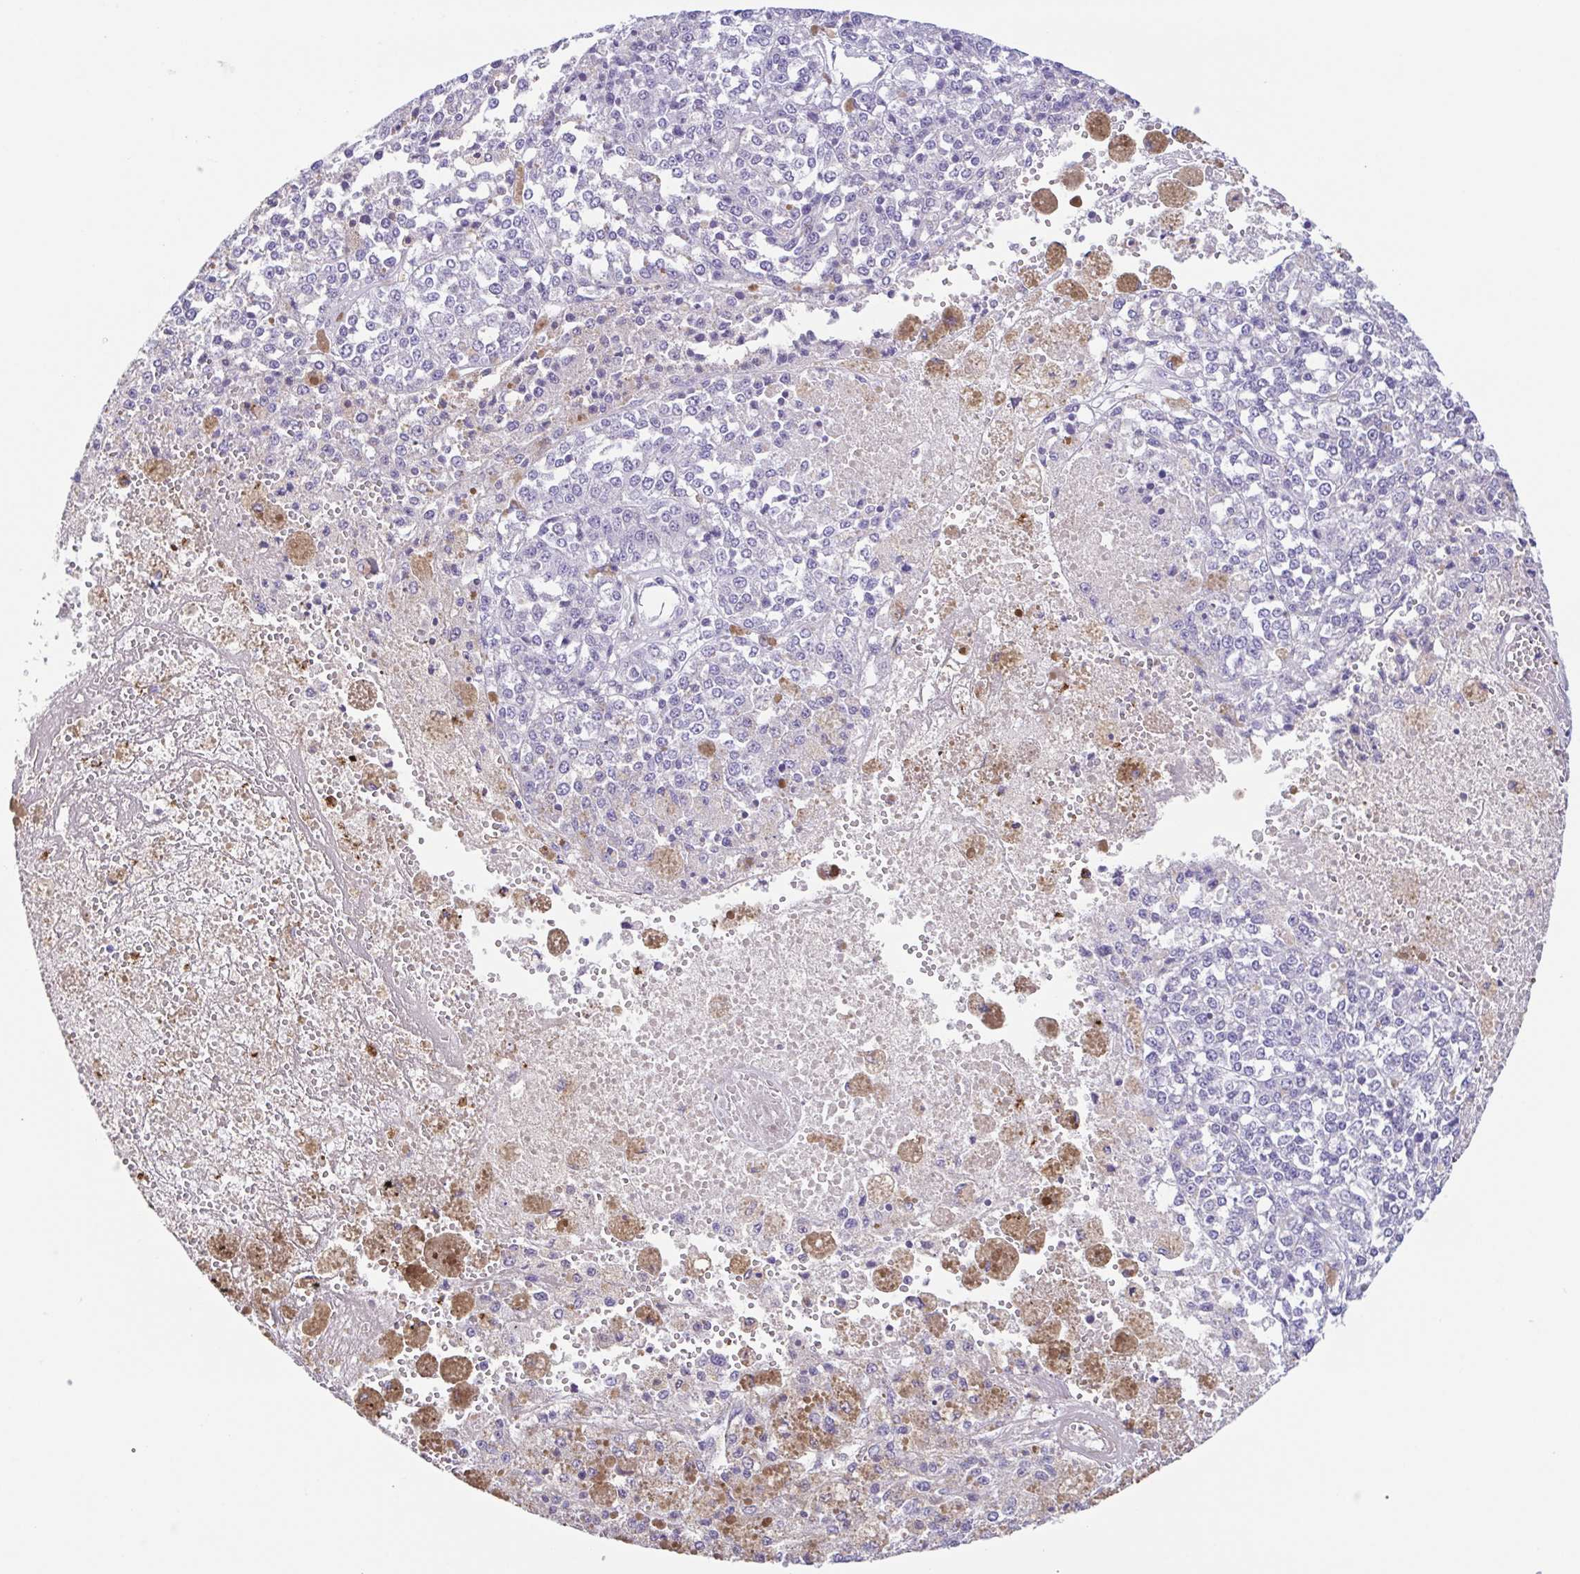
{"staining": {"intensity": "negative", "quantity": "none", "location": "none"}, "tissue": "melanoma", "cell_type": "Tumor cells", "image_type": "cancer", "snomed": [{"axis": "morphology", "description": "Malignant melanoma, Metastatic site"}, {"axis": "topography", "description": "Lymph node"}], "caption": "Human malignant melanoma (metastatic site) stained for a protein using immunohistochemistry (IHC) demonstrates no expression in tumor cells.", "gene": "ARPP21", "patient": {"sex": "female", "age": 64}}